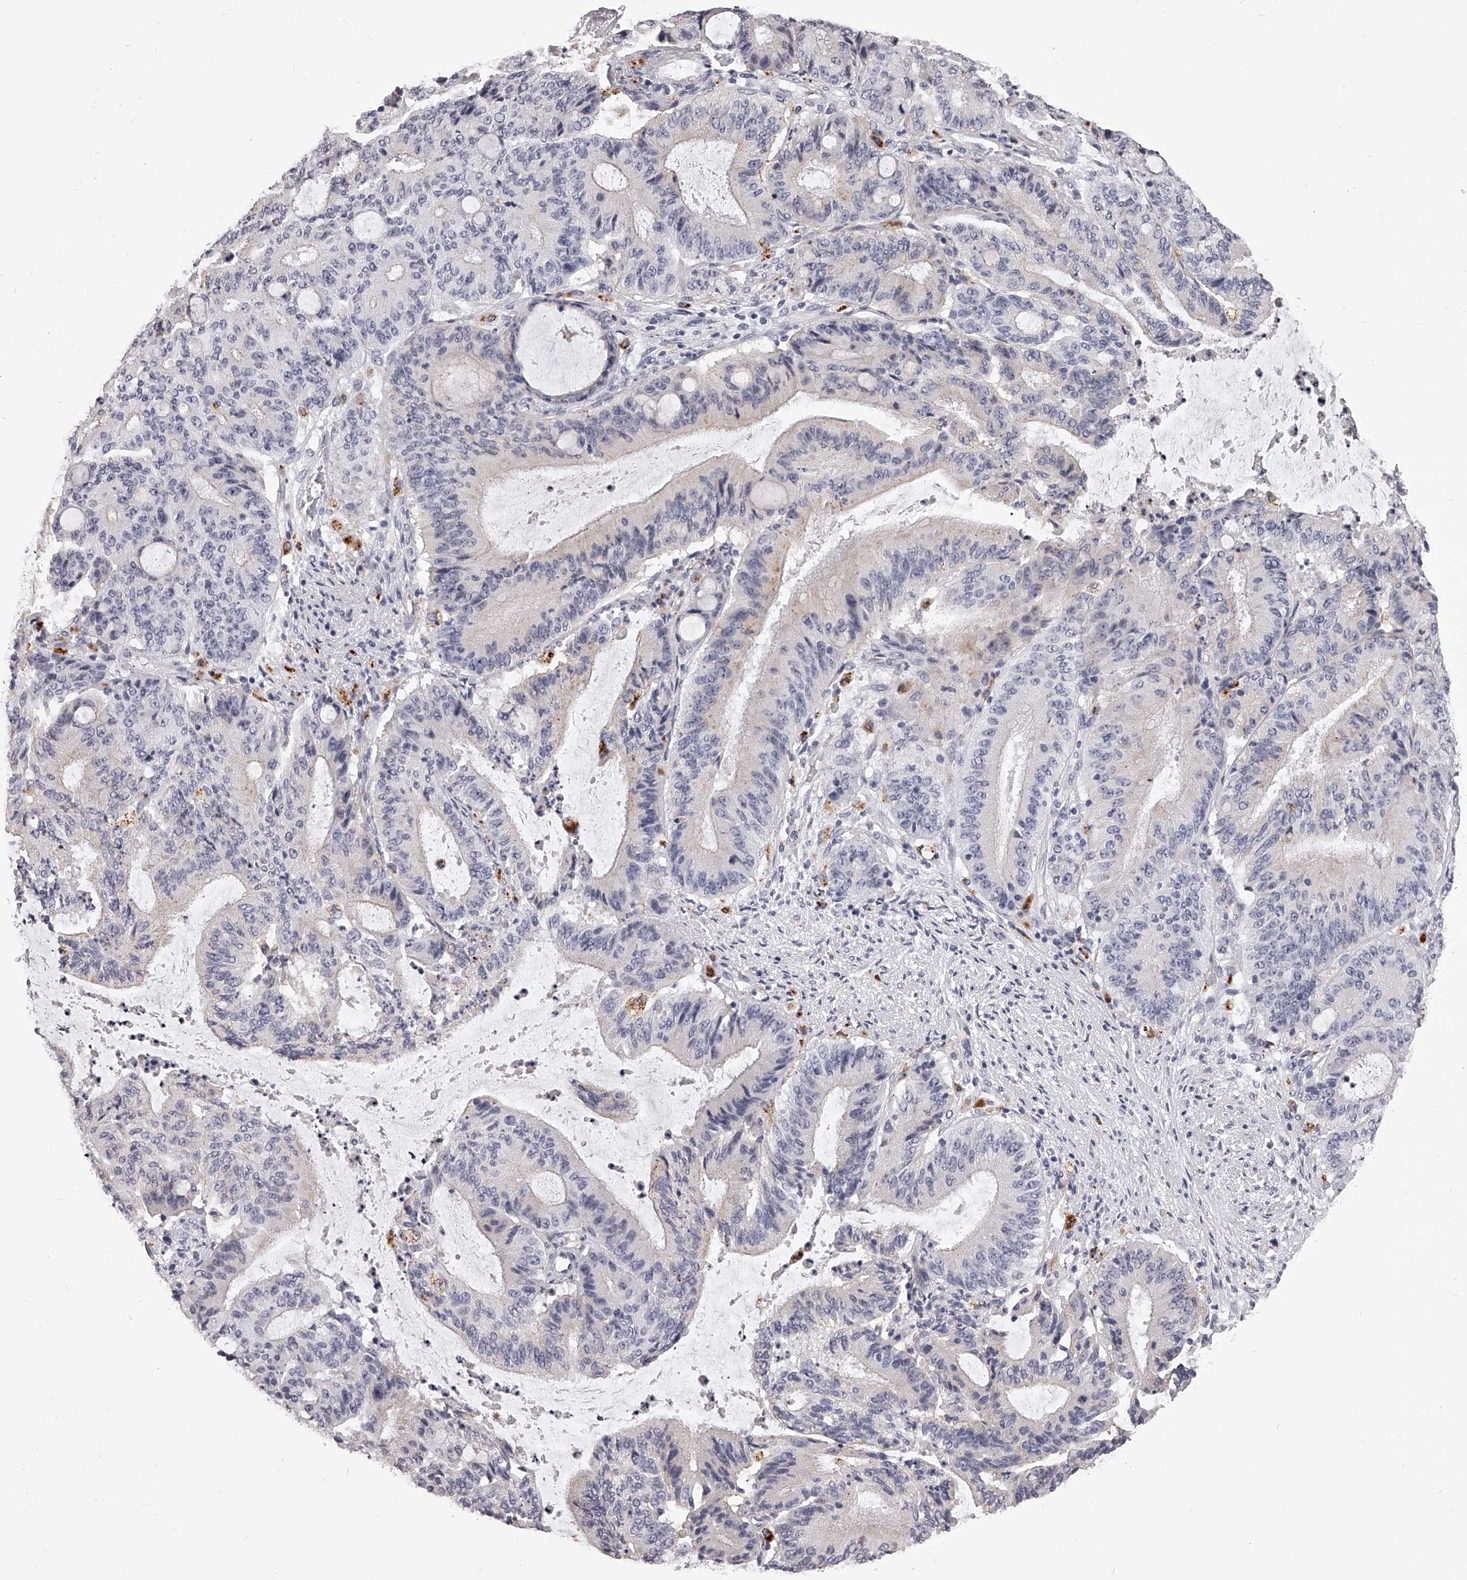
{"staining": {"intensity": "negative", "quantity": "none", "location": "none"}, "tissue": "liver cancer", "cell_type": "Tumor cells", "image_type": "cancer", "snomed": [{"axis": "morphology", "description": "Normal tissue, NOS"}, {"axis": "morphology", "description": "Cholangiocarcinoma"}, {"axis": "topography", "description": "Liver"}, {"axis": "topography", "description": "Peripheral nerve tissue"}], "caption": "Immunohistochemical staining of human liver cancer (cholangiocarcinoma) shows no significant staining in tumor cells.", "gene": "DMRT1", "patient": {"sex": "female", "age": 73}}